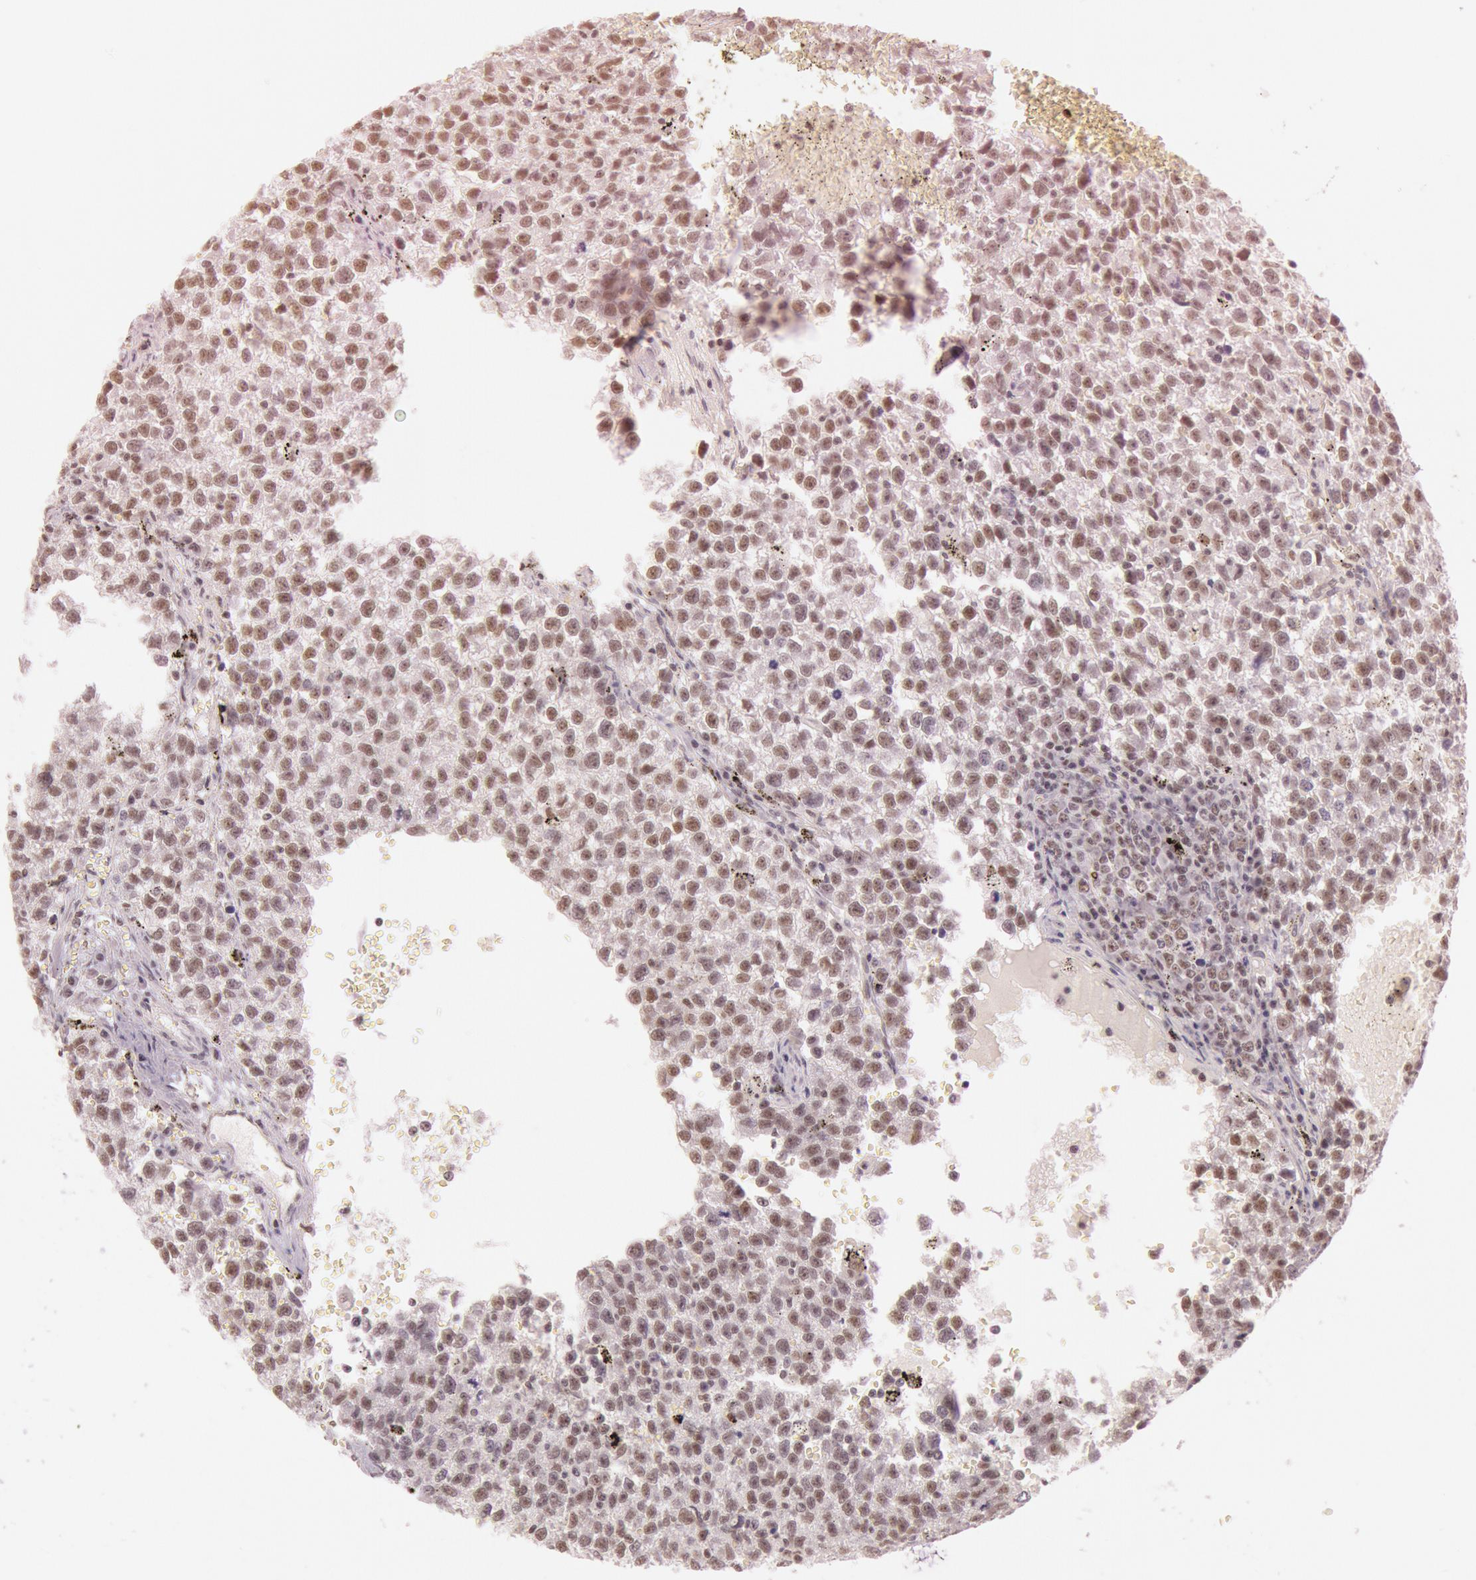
{"staining": {"intensity": "weak", "quantity": ">75%", "location": "nuclear"}, "tissue": "testis cancer", "cell_type": "Tumor cells", "image_type": "cancer", "snomed": [{"axis": "morphology", "description": "Seminoma, NOS"}, {"axis": "topography", "description": "Testis"}], "caption": "Protein analysis of testis cancer (seminoma) tissue shows weak nuclear expression in approximately >75% of tumor cells. The staining was performed using DAB to visualize the protein expression in brown, while the nuclei were stained in blue with hematoxylin (Magnification: 20x).", "gene": "TASL", "patient": {"sex": "male", "age": 35}}